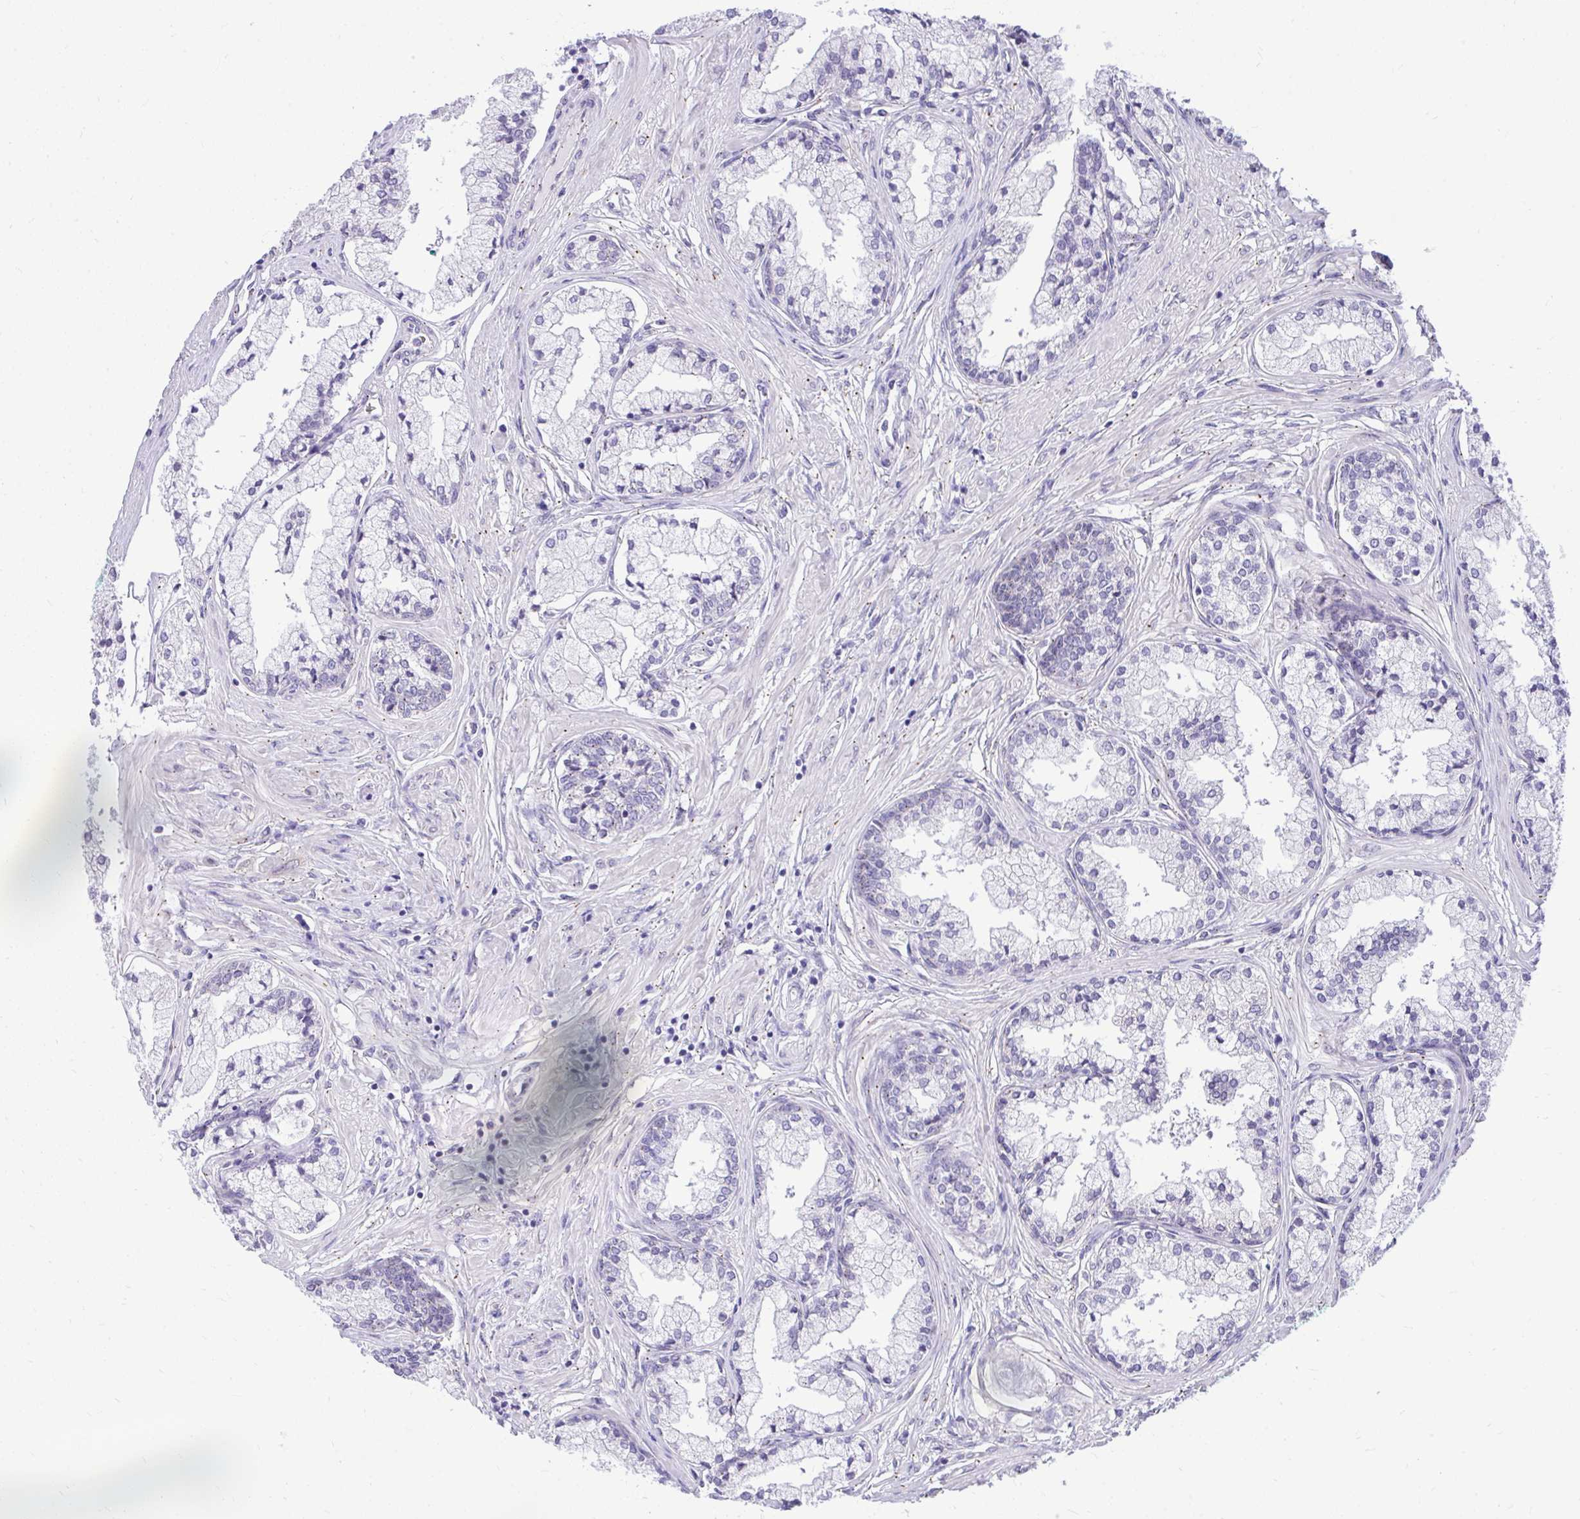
{"staining": {"intensity": "negative", "quantity": "none", "location": "none"}, "tissue": "prostate cancer", "cell_type": "Tumor cells", "image_type": "cancer", "snomed": [{"axis": "morphology", "description": "Adenocarcinoma, High grade"}, {"axis": "topography", "description": "Prostate"}], "caption": "This is an immunohistochemistry histopathology image of prostate cancer (adenocarcinoma (high-grade)). There is no expression in tumor cells.", "gene": "CEACAM18", "patient": {"sex": "male", "age": 66}}